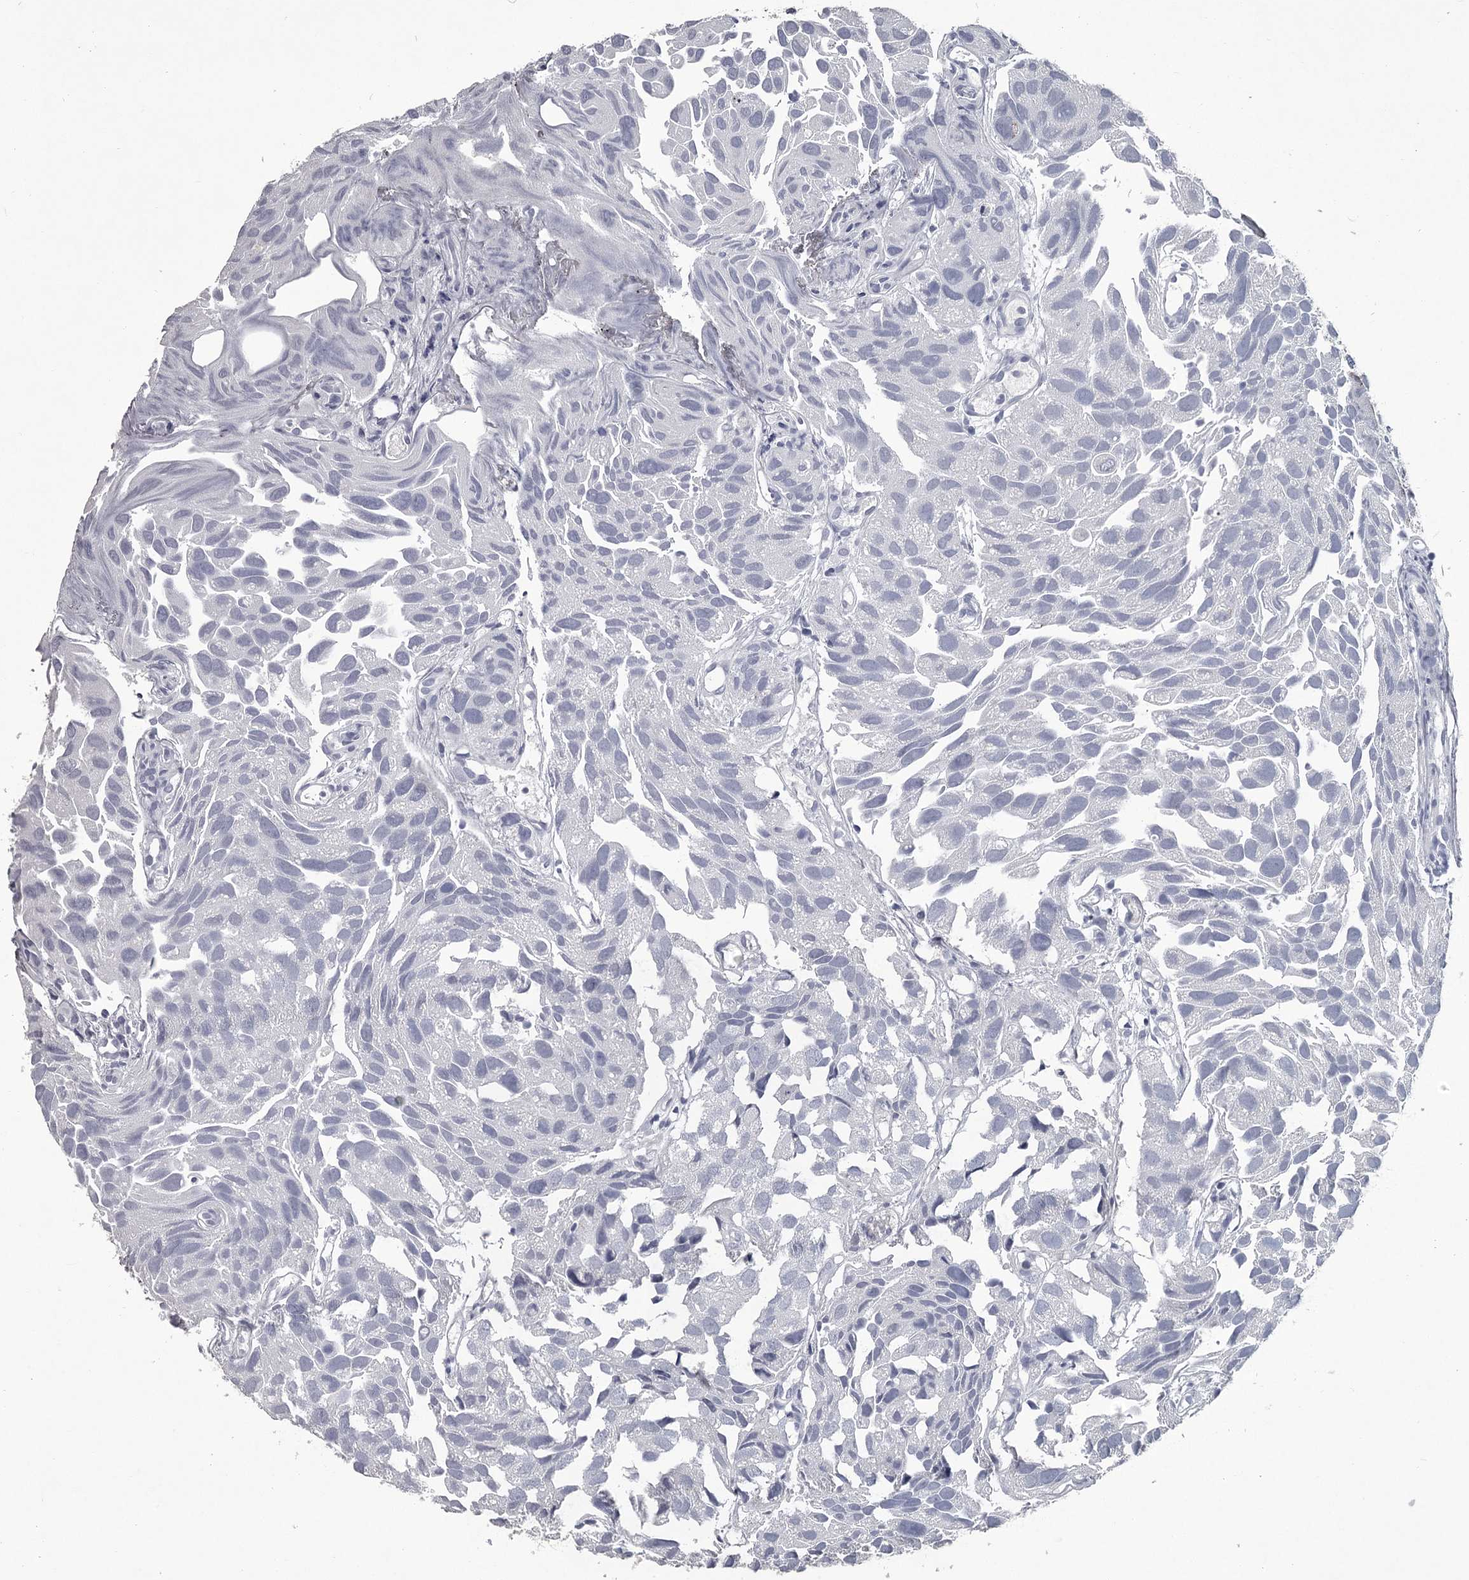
{"staining": {"intensity": "negative", "quantity": "none", "location": "none"}, "tissue": "urothelial cancer", "cell_type": "Tumor cells", "image_type": "cancer", "snomed": [{"axis": "morphology", "description": "Urothelial carcinoma, High grade"}, {"axis": "topography", "description": "Urinary bladder"}], "caption": "The IHC histopathology image has no significant expression in tumor cells of urothelial carcinoma (high-grade) tissue.", "gene": "DAO", "patient": {"sex": "female", "age": 75}}